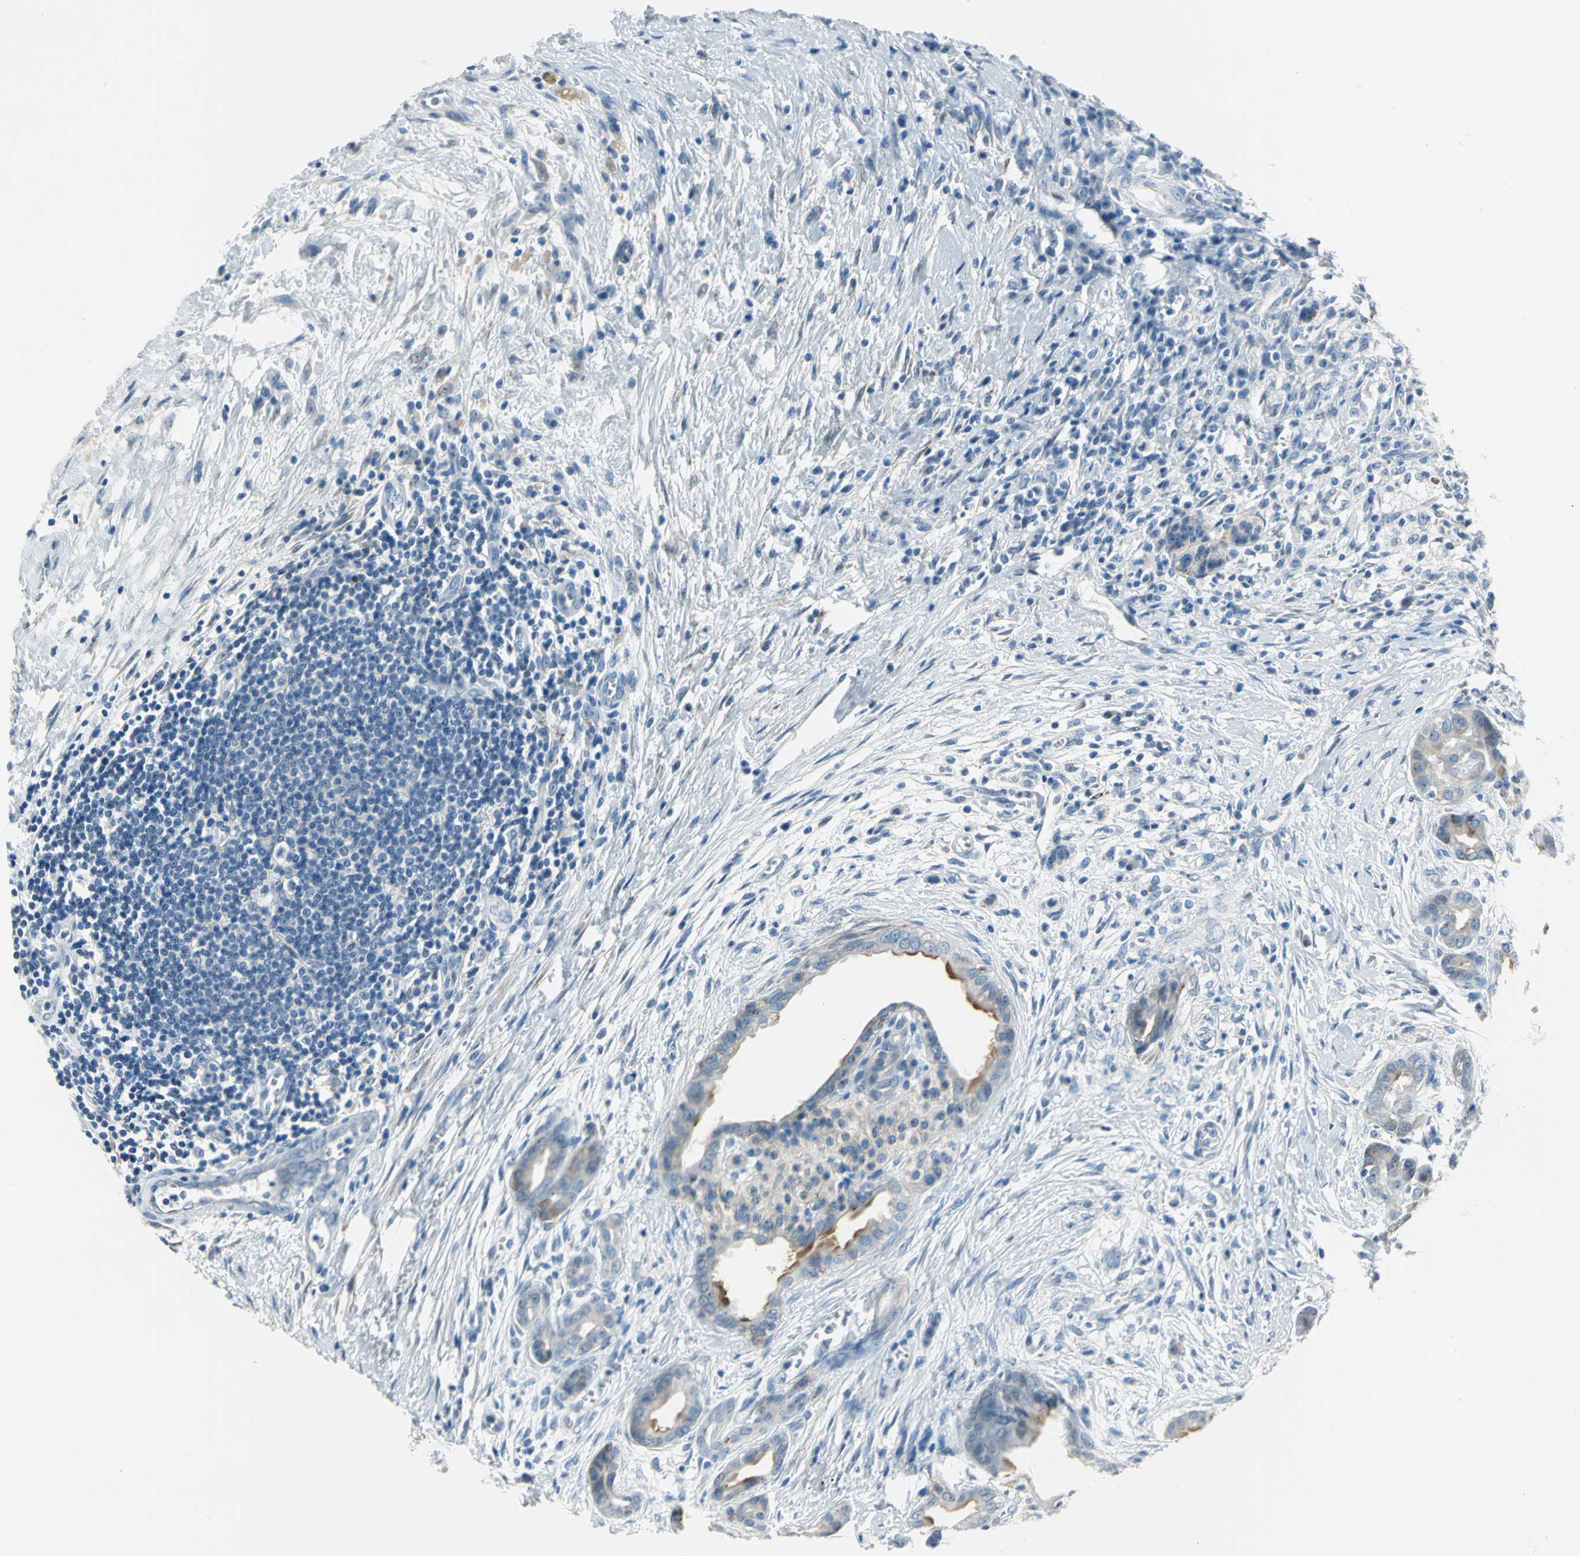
{"staining": {"intensity": "moderate", "quantity": "<25%", "location": "cytoplasmic/membranous"}, "tissue": "pancreatic cancer", "cell_type": "Tumor cells", "image_type": "cancer", "snomed": [{"axis": "morphology", "description": "Adenocarcinoma, NOS"}, {"axis": "topography", "description": "Pancreas"}], "caption": "Protein analysis of pancreatic cancer (adenocarcinoma) tissue reveals moderate cytoplasmic/membranous staining in about <25% of tumor cells.", "gene": "MUC4", "patient": {"sex": "male", "age": 59}}